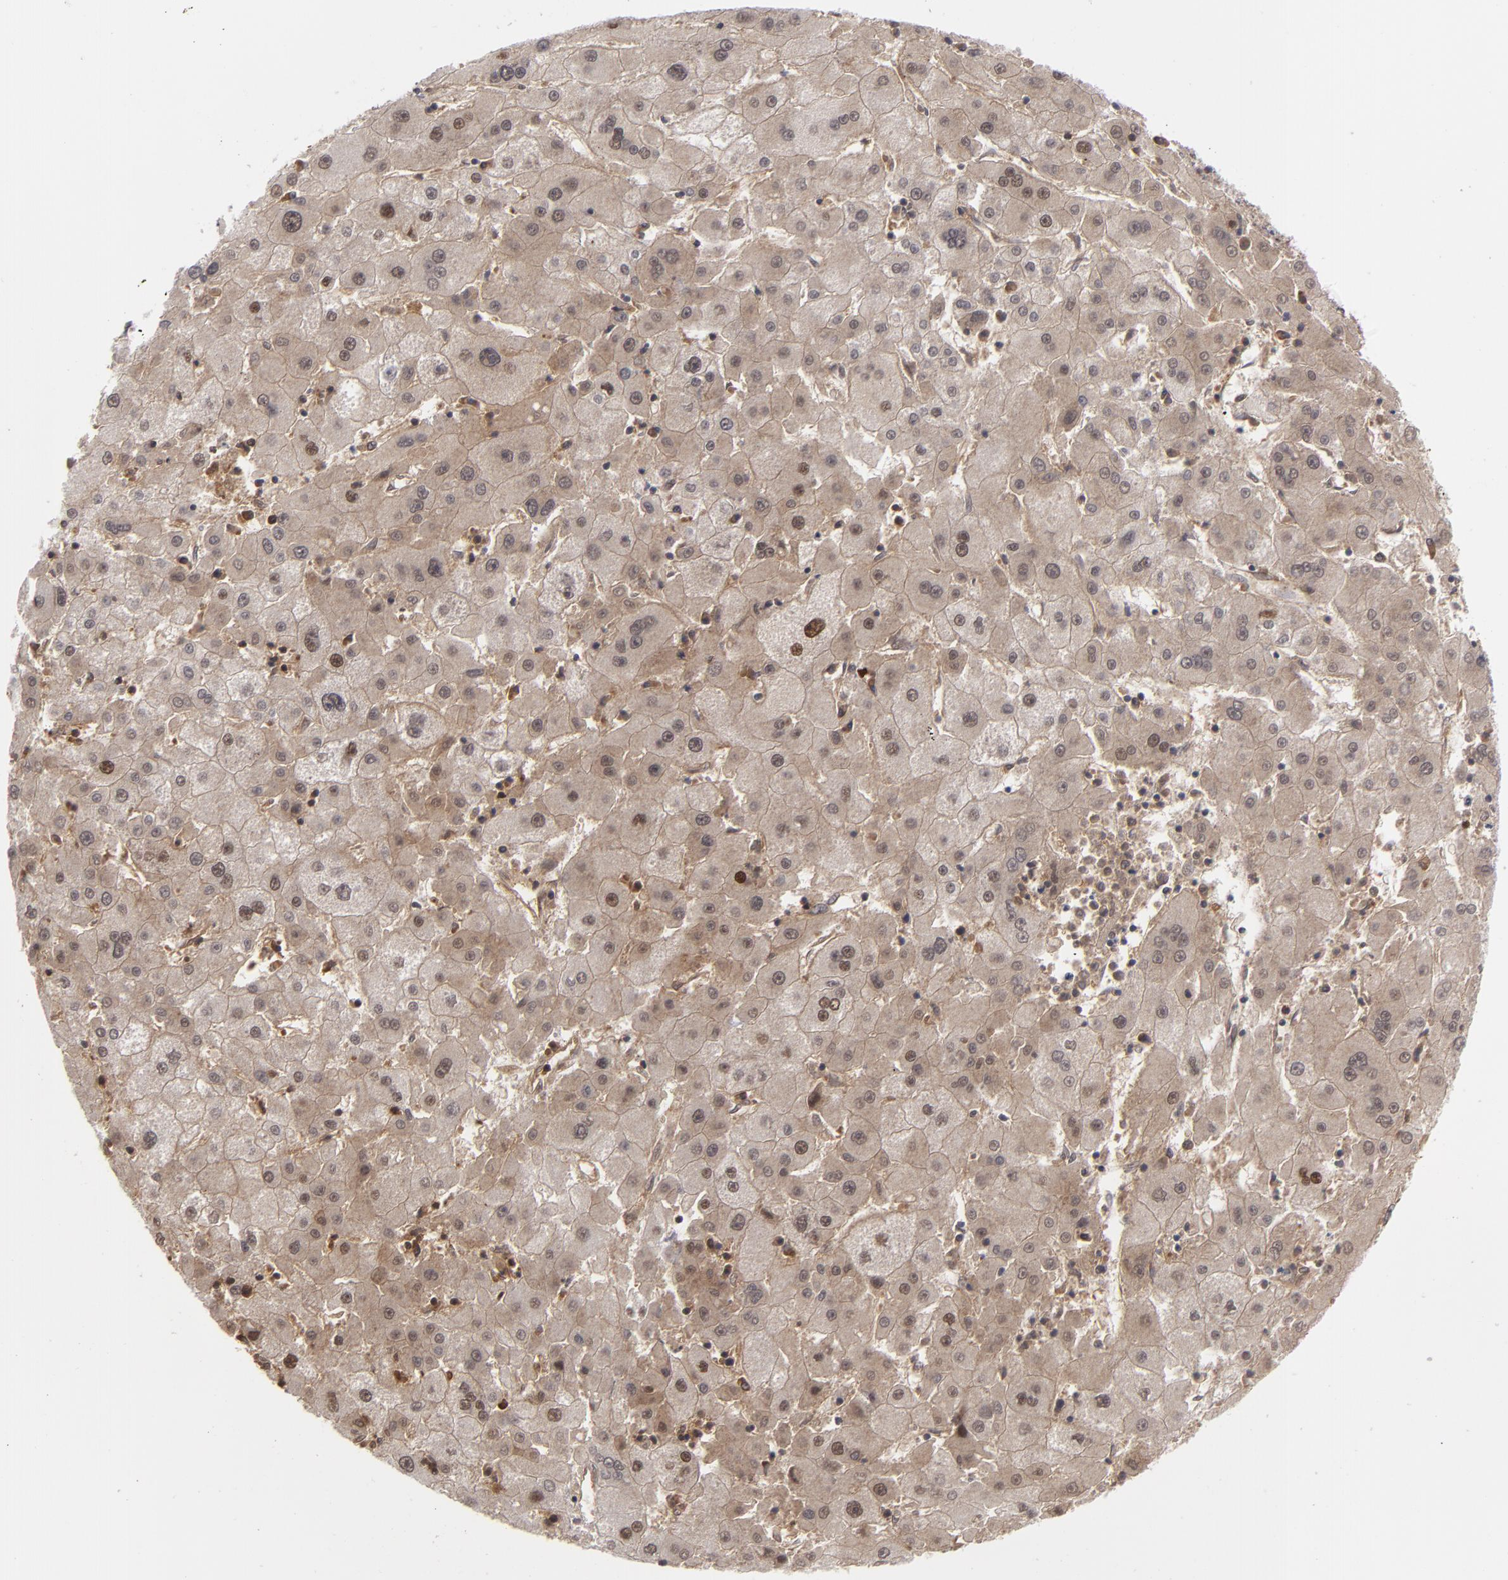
{"staining": {"intensity": "weak", "quantity": ">75%", "location": "cytoplasmic/membranous,nuclear"}, "tissue": "liver cancer", "cell_type": "Tumor cells", "image_type": "cancer", "snomed": [{"axis": "morphology", "description": "Carcinoma, Hepatocellular, NOS"}, {"axis": "topography", "description": "Liver"}], "caption": "Immunohistochemical staining of liver cancer demonstrates low levels of weak cytoplasmic/membranous and nuclear expression in approximately >75% of tumor cells. (DAB (3,3'-diaminobenzidine) IHC with brightfield microscopy, high magnification).", "gene": "GSR", "patient": {"sex": "male", "age": 72}}